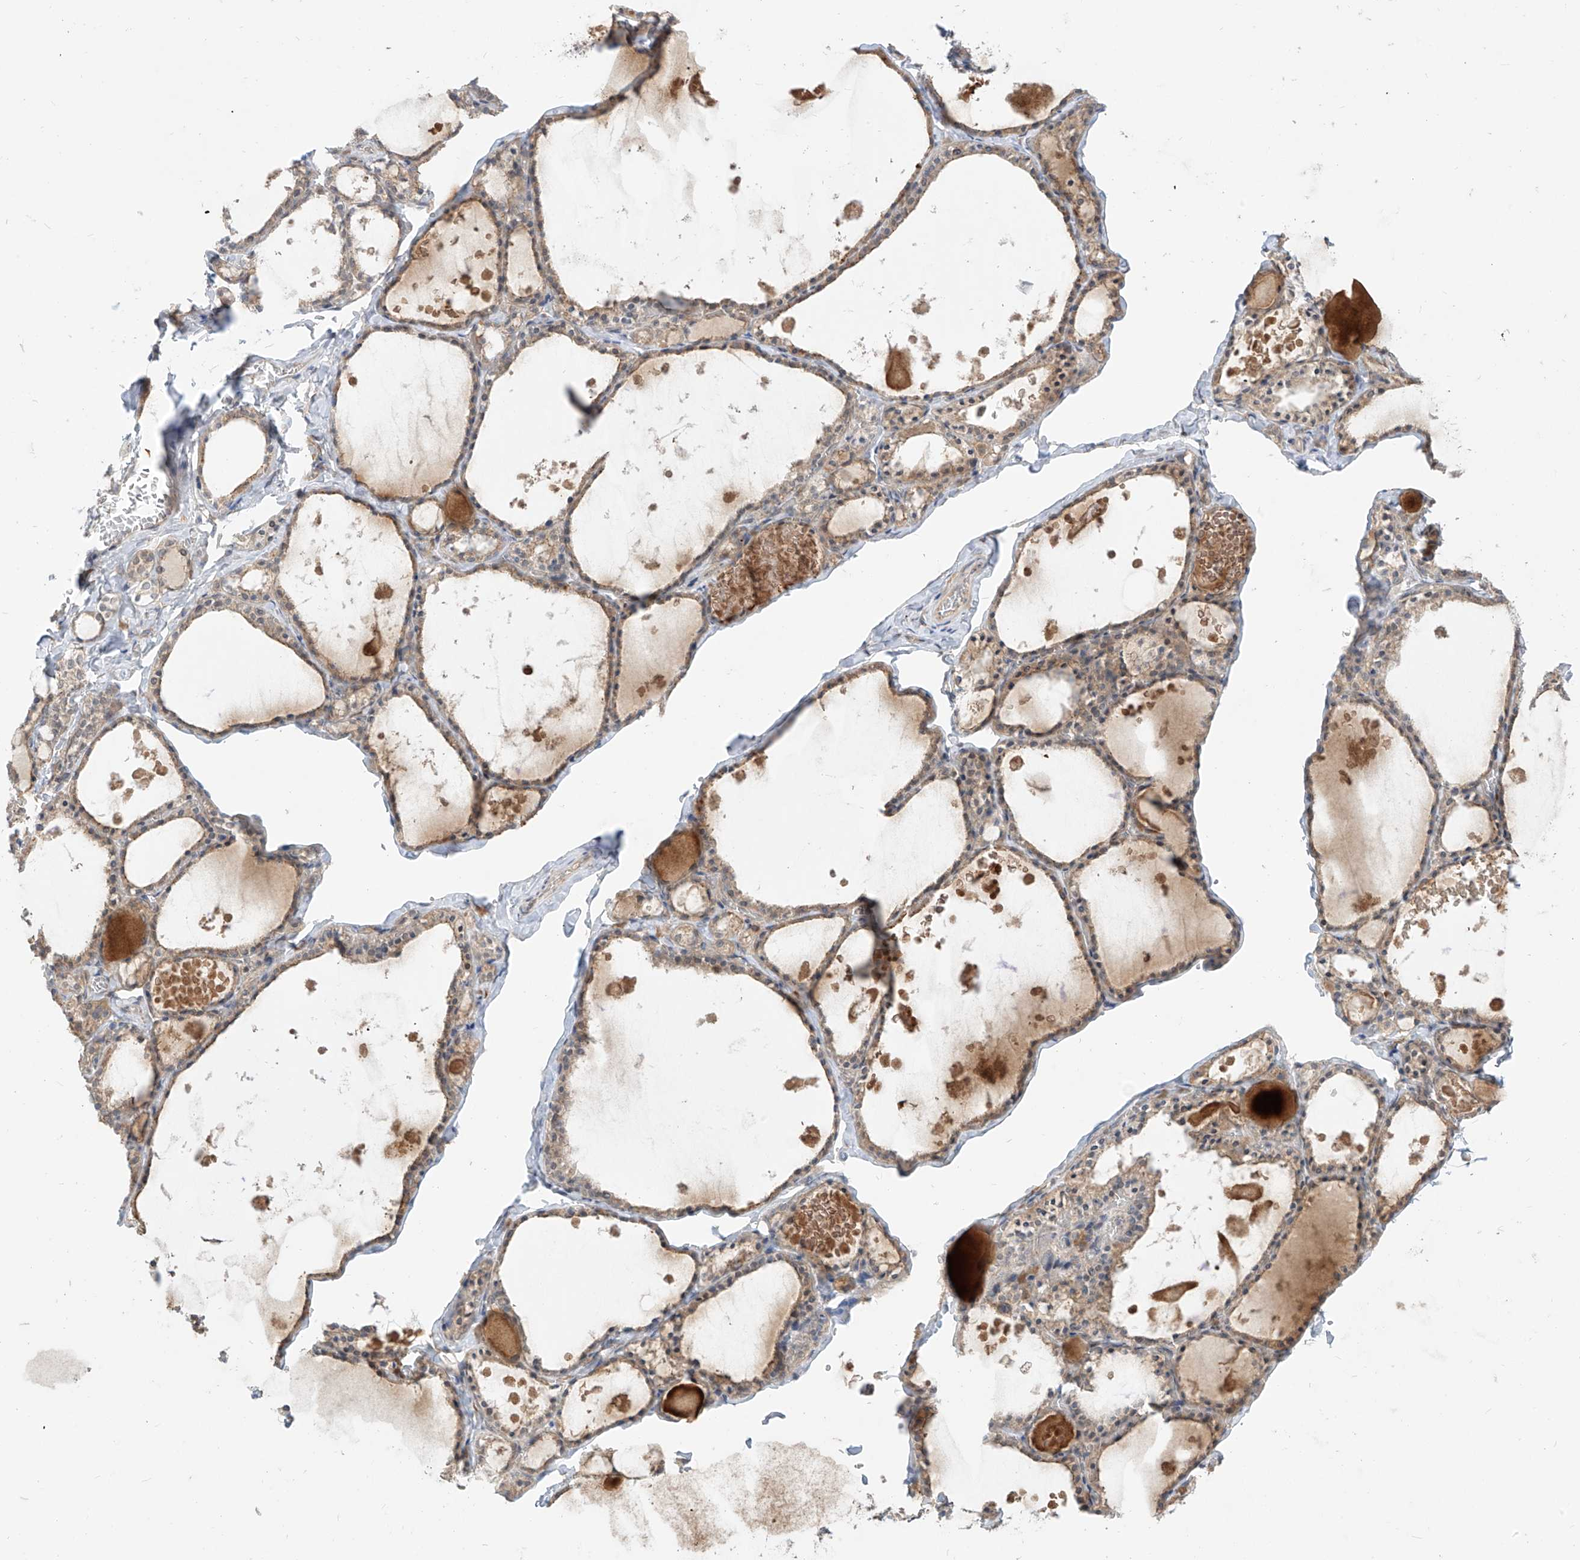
{"staining": {"intensity": "weak", "quantity": ">75%", "location": "cytoplasmic/membranous"}, "tissue": "thyroid gland", "cell_type": "Glandular cells", "image_type": "normal", "snomed": [{"axis": "morphology", "description": "Normal tissue, NOS"}, {"axis": "topography", "description": "Thyroid gland"}], "caption": "Normal thyroid gland exhibits weak cytoplasmic/membranous staining in about >75% of glandular cells.", "gene": "MTUS2", "patient": {"sex": "male", "age": 56}}